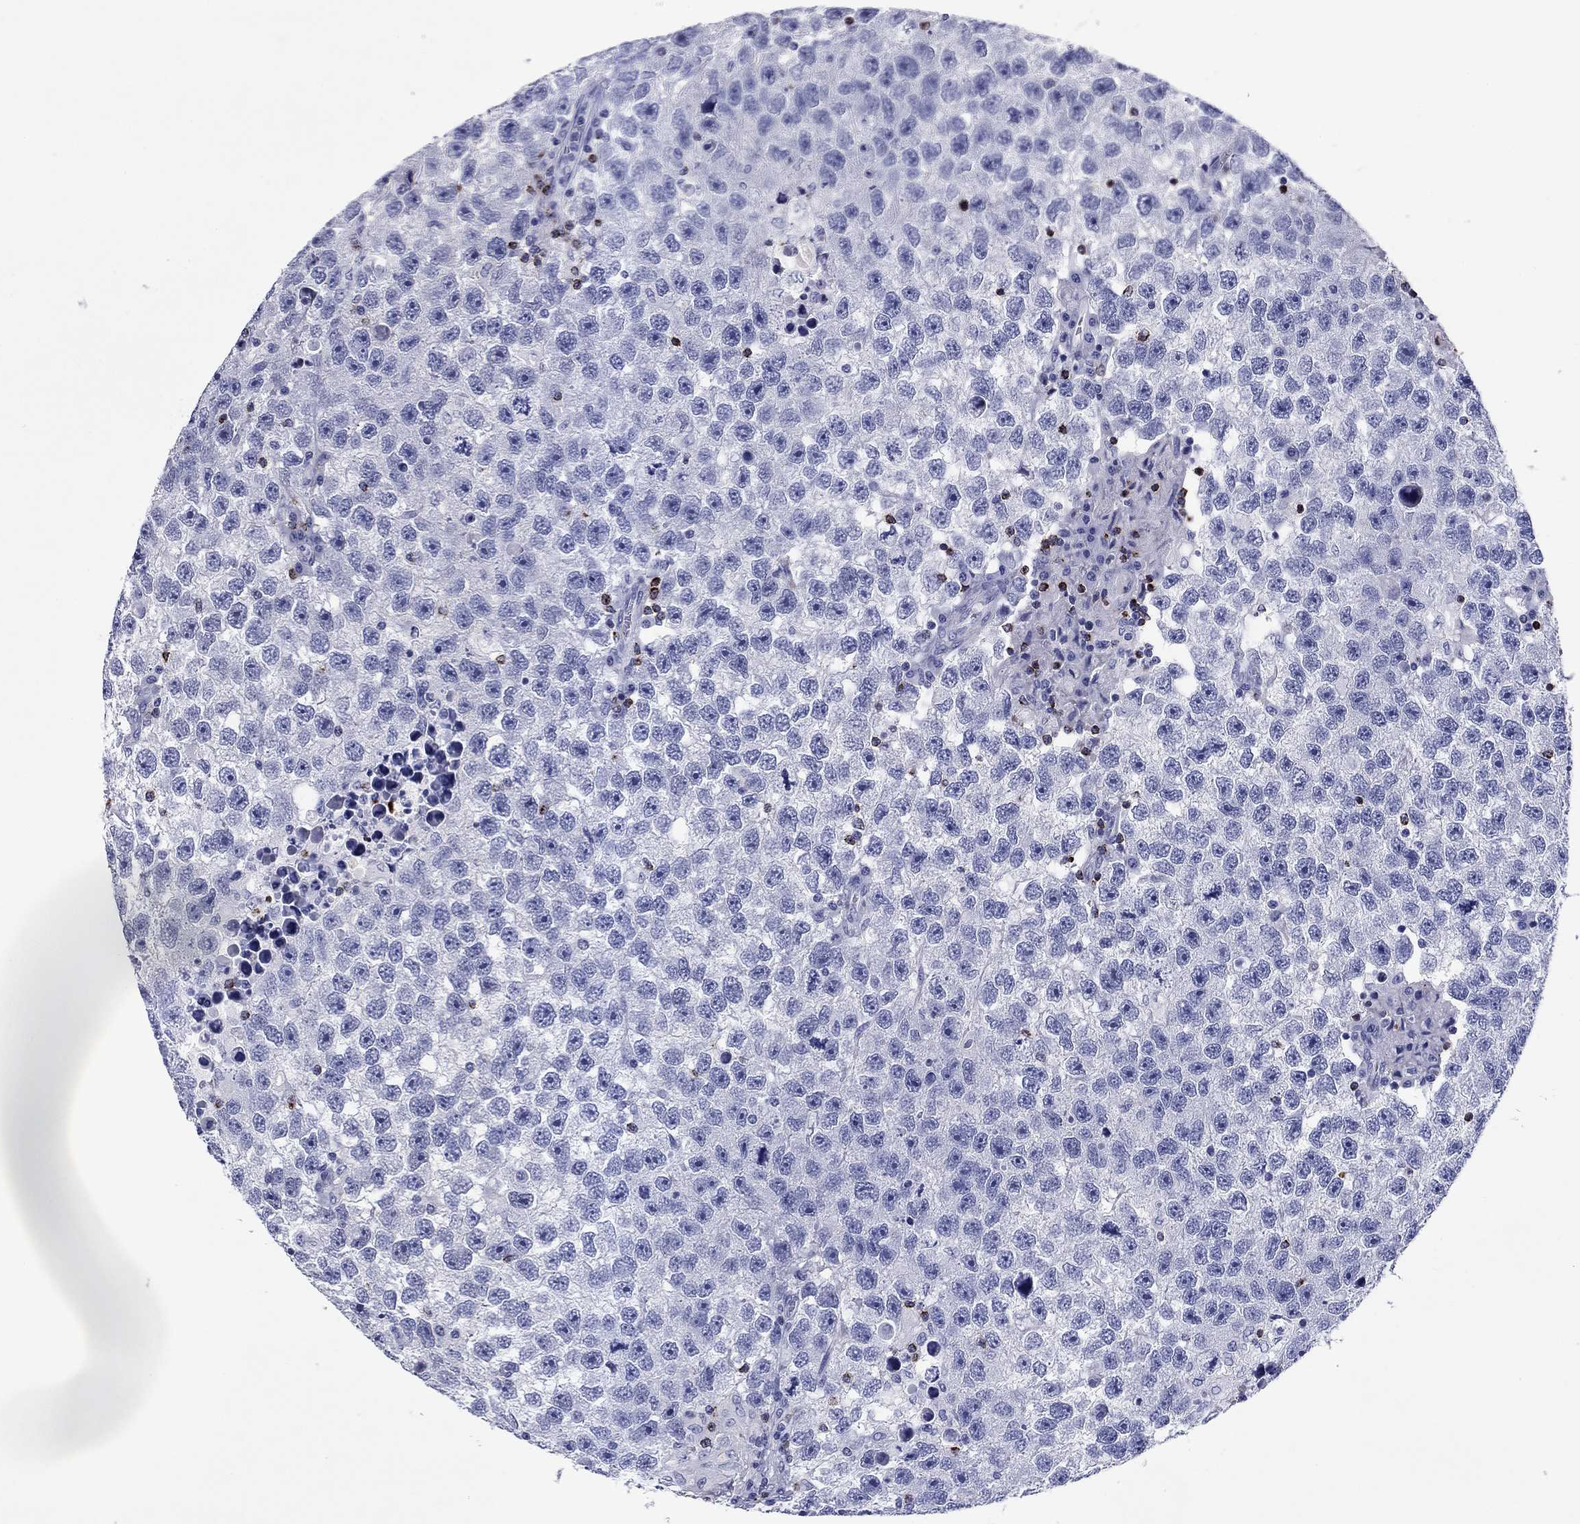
{"staining": {"intensity": "negative", "quantity": "none", "location": "none"}, "tissue": "testis cancer", "cell_type": "Tumor cells", "image_type": "cancer", "snomed": [{"axis": "morphology", "description": "Seminoma, NOS"}, {"axis": "topography", "description": "Testis"}], "caption": "Immunohistochemistry (IHC) image of neoplastic tissue: testis seminoma stained with DAB (3,3'-diaminobenzidine) demonstrates no significant protein expression in tumor cells.", "gene": "GZMK", "patient": {"sex": "male", "age": 26}}